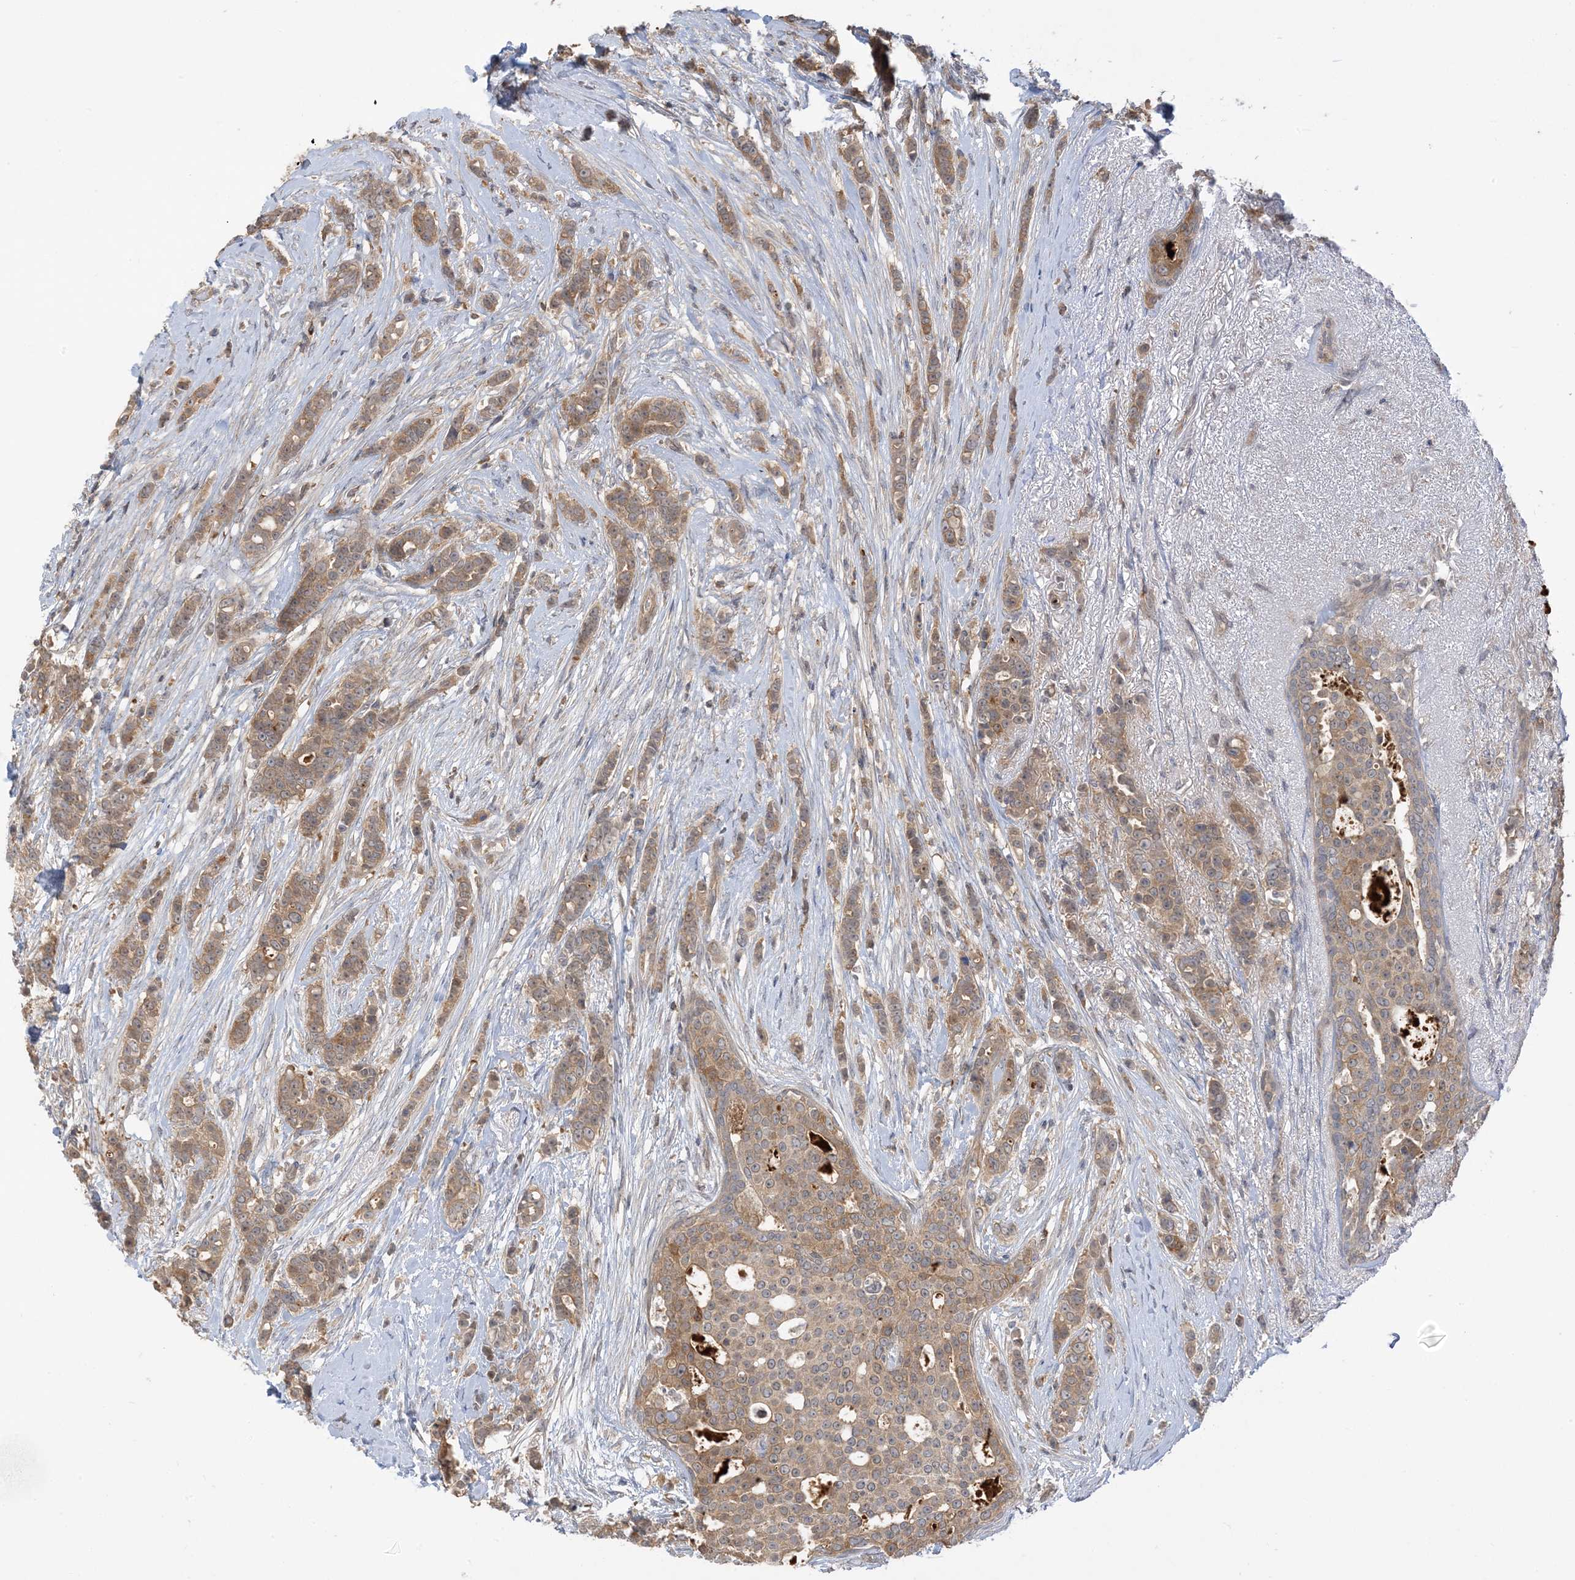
{"staining": {"intensity": "moderate", "quantity": ">75%", "location": "cytoplasmic/membranous"}, "tissue": "breast cancer", "cell_type": "Tumor cells", "image_type": "cancer", "snomed": [{"axis": "morphology", "description": "Lobular carcinoma"}, {"axis": "topography", "description": "Breast"}], "caption": "Breast cancer (lobular carcinoma) stained with a protein marker demonstrates moderate staining in tumor cells.", "gene": "WDR26", "patient": {"sex": "female", "age": 51}}